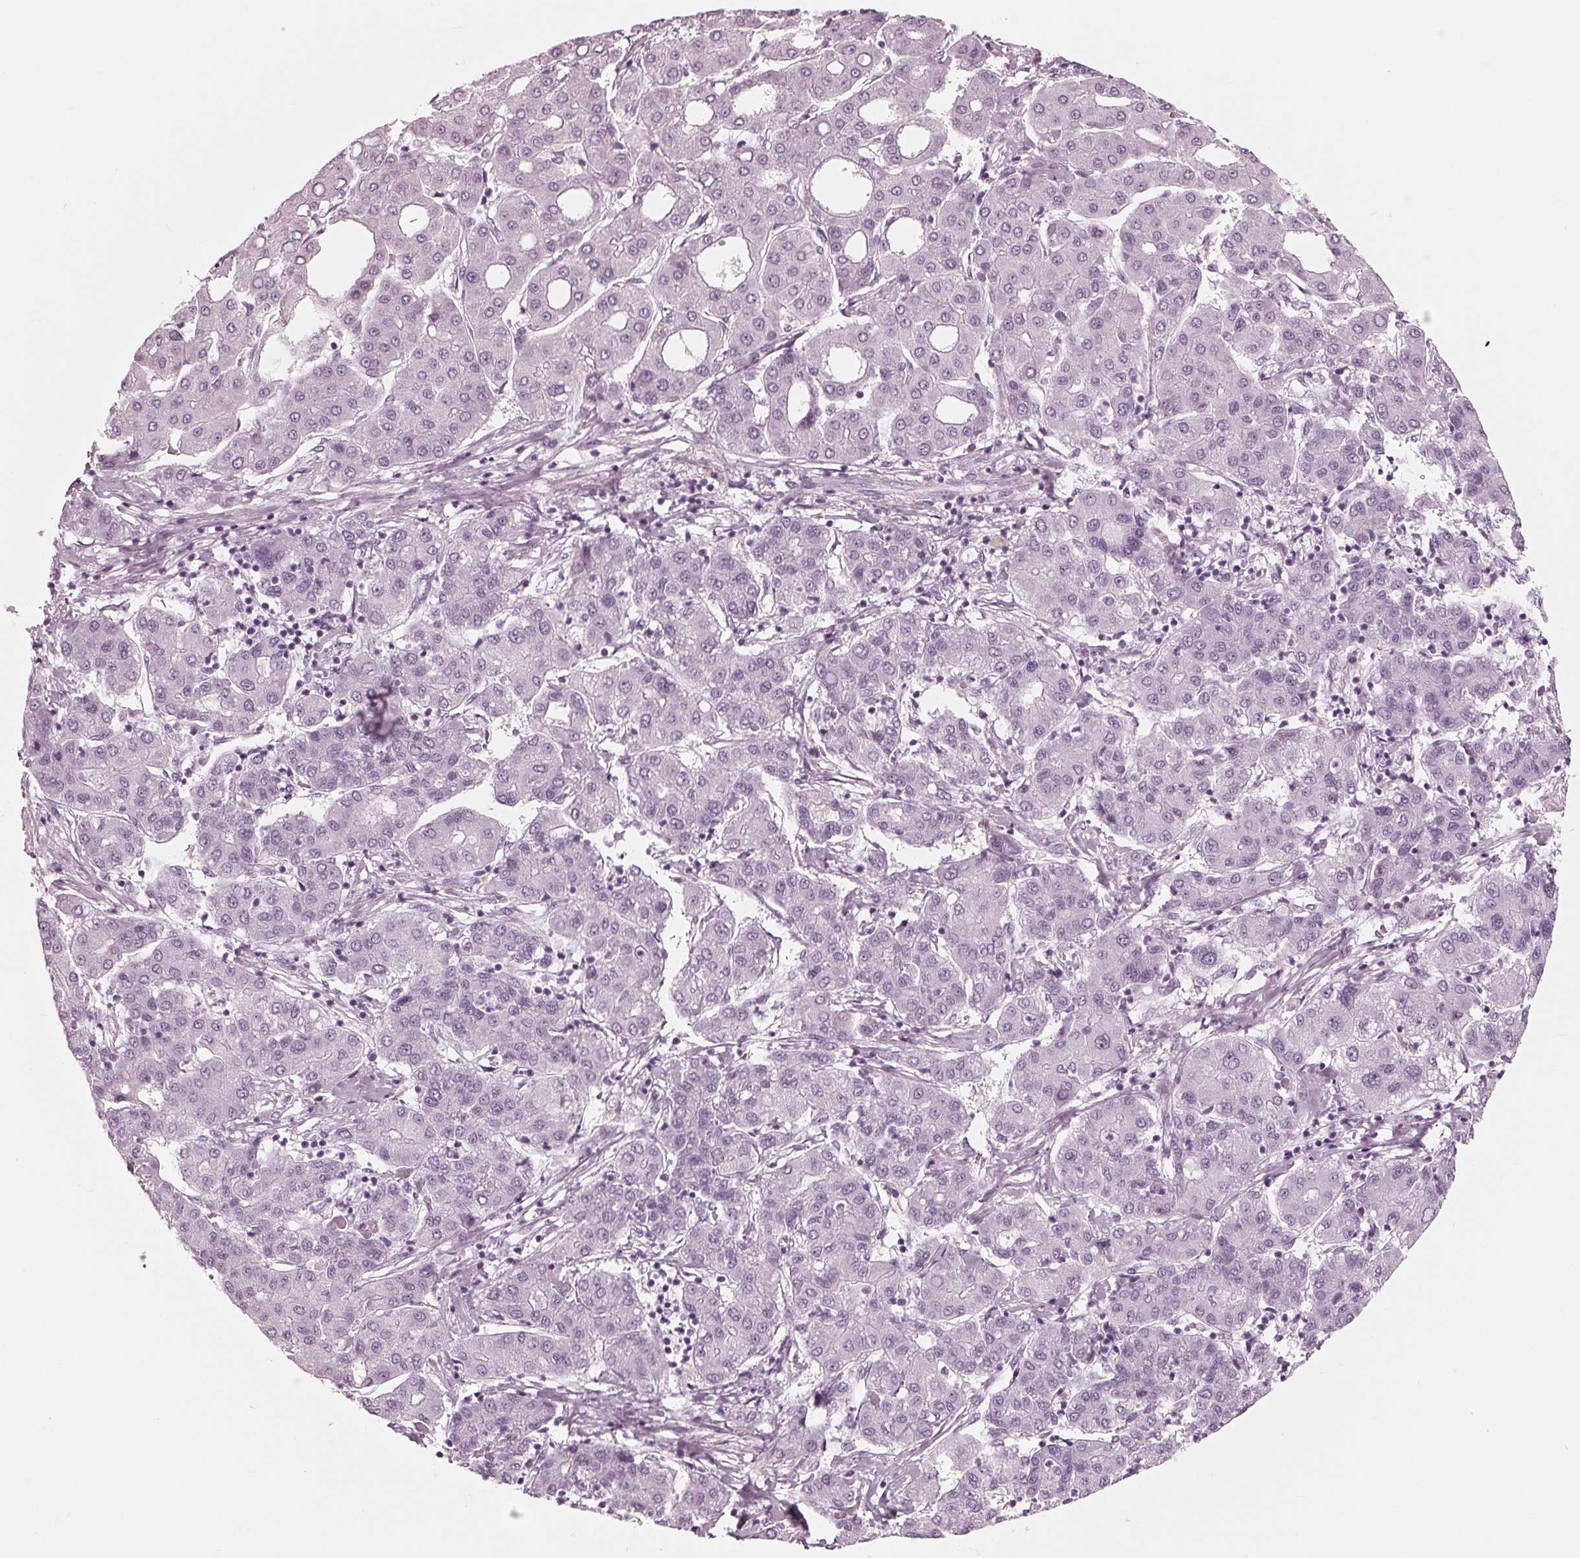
{"staining": {"intensity": "negative", "quantity": "none", "location": "none"}, "tissue": "liver cancer", "cell_type": "Tumor cells", "image_type": "cancer", "snomed": [{"axis": "morphology", "description": "Carcinoma, Hepatocellular, NOS"}, {"axis": "topography", "description": "Liver"}], "caption": "Immunohistochemistry of human hepatocellular carcinoma (liver) exhibits no staining in tumor cells. (Immunohistochemistry (ihc), brightfield microscopy, high magnification).", "gene": "KRT28", "patient": {"sex": "male", "age": 65}}